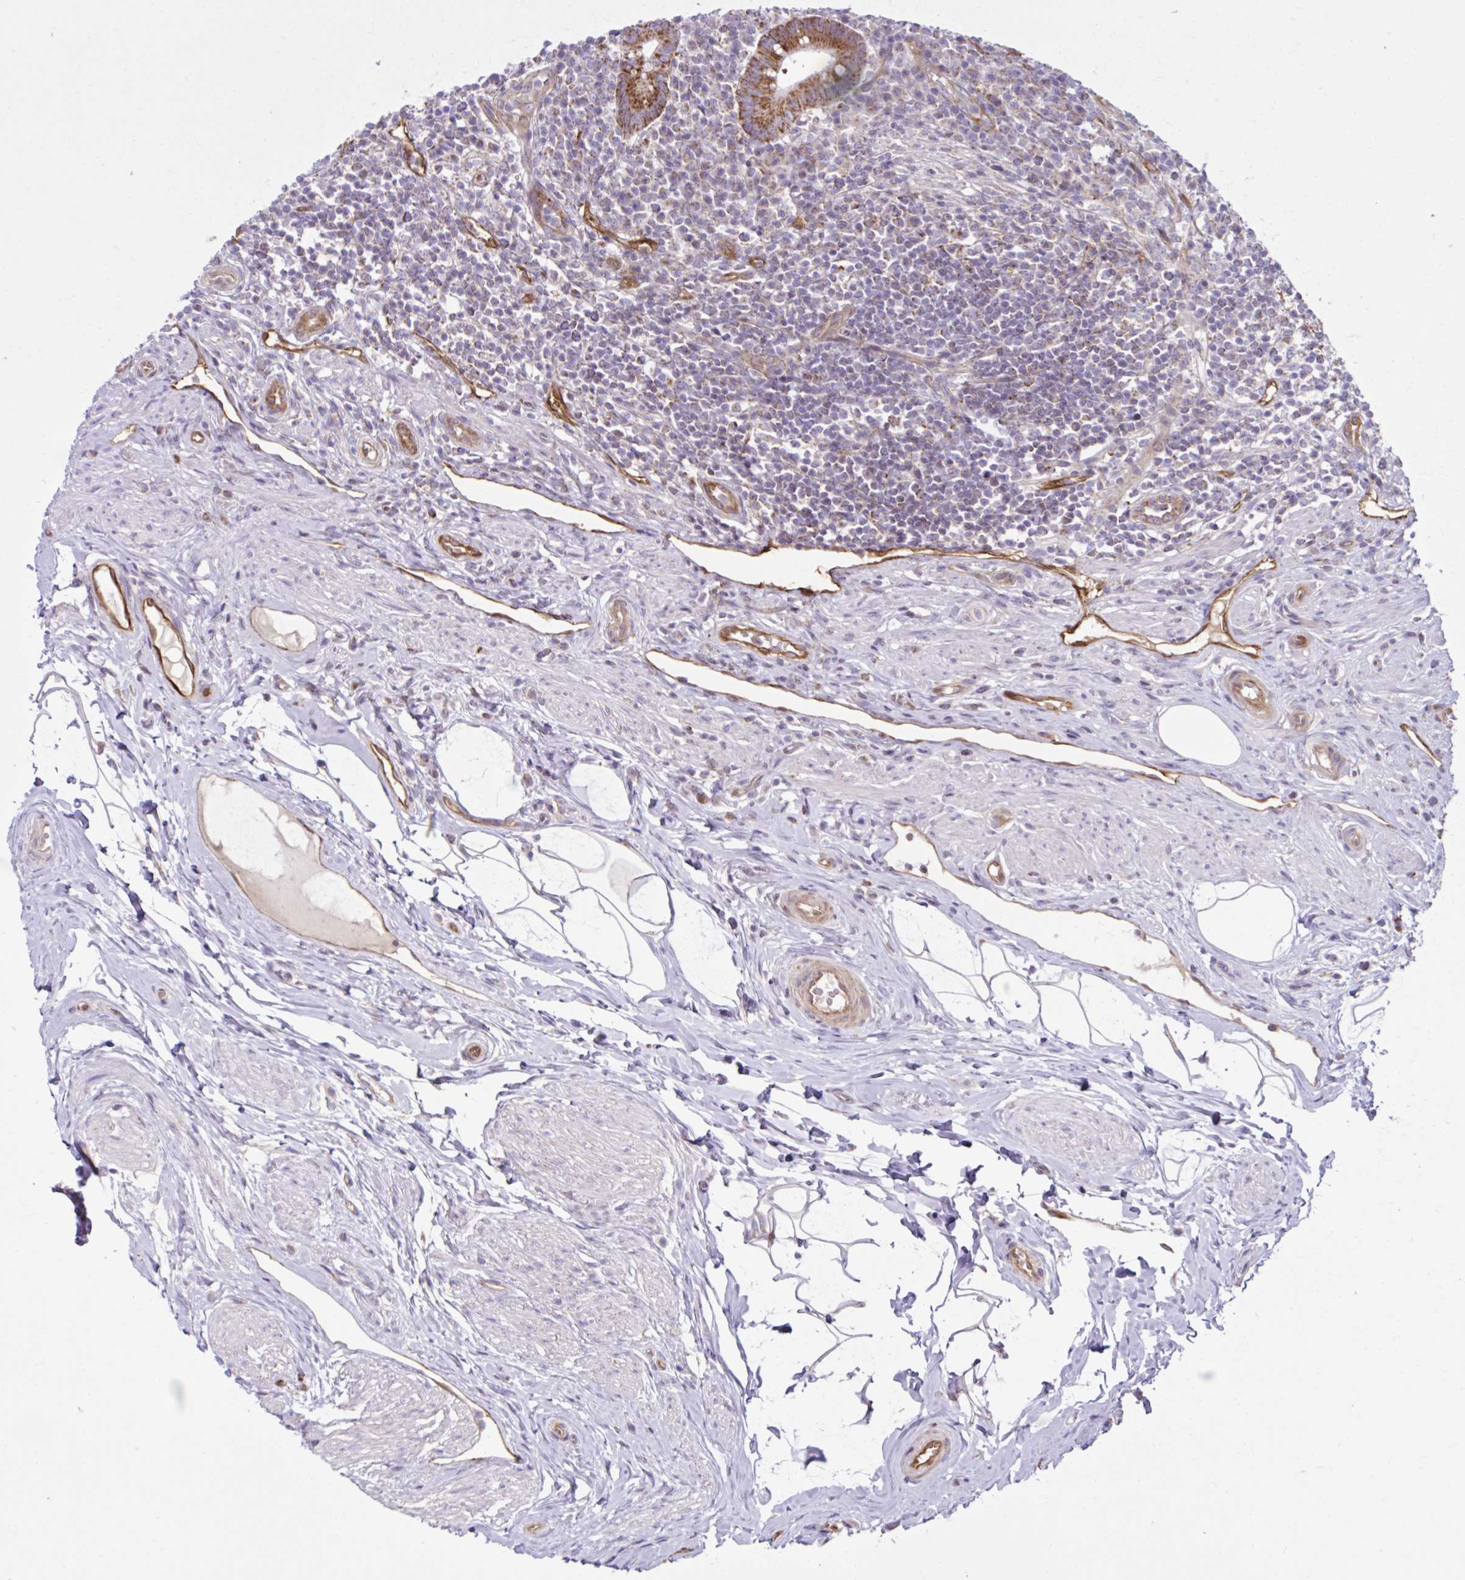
{"staining": {"intensity": "strong", "quantity": ">75%", "location": "cytoplasmic/membranous"}, "tissue": "appendix", "cell_type": "Glandular cells", "image_type": "normal", "snomed": [{"axis": "morphology", "description": "Normal tissue, NOS"}, {"axis": "topography", "description": "Appendix"}], "caption": "Glandular cells reveal strong cytoplasmic/membranous positivity in about >75% of cells in normal appendix. The protein is stained brown, and the nuclei are stained in blue (DAB (3,3'-diaminobenzidine) IHC with brightfield microscopy, high magnification).", "gene": "LIMS1", "patient": {"sex": "female", "age": 56}}